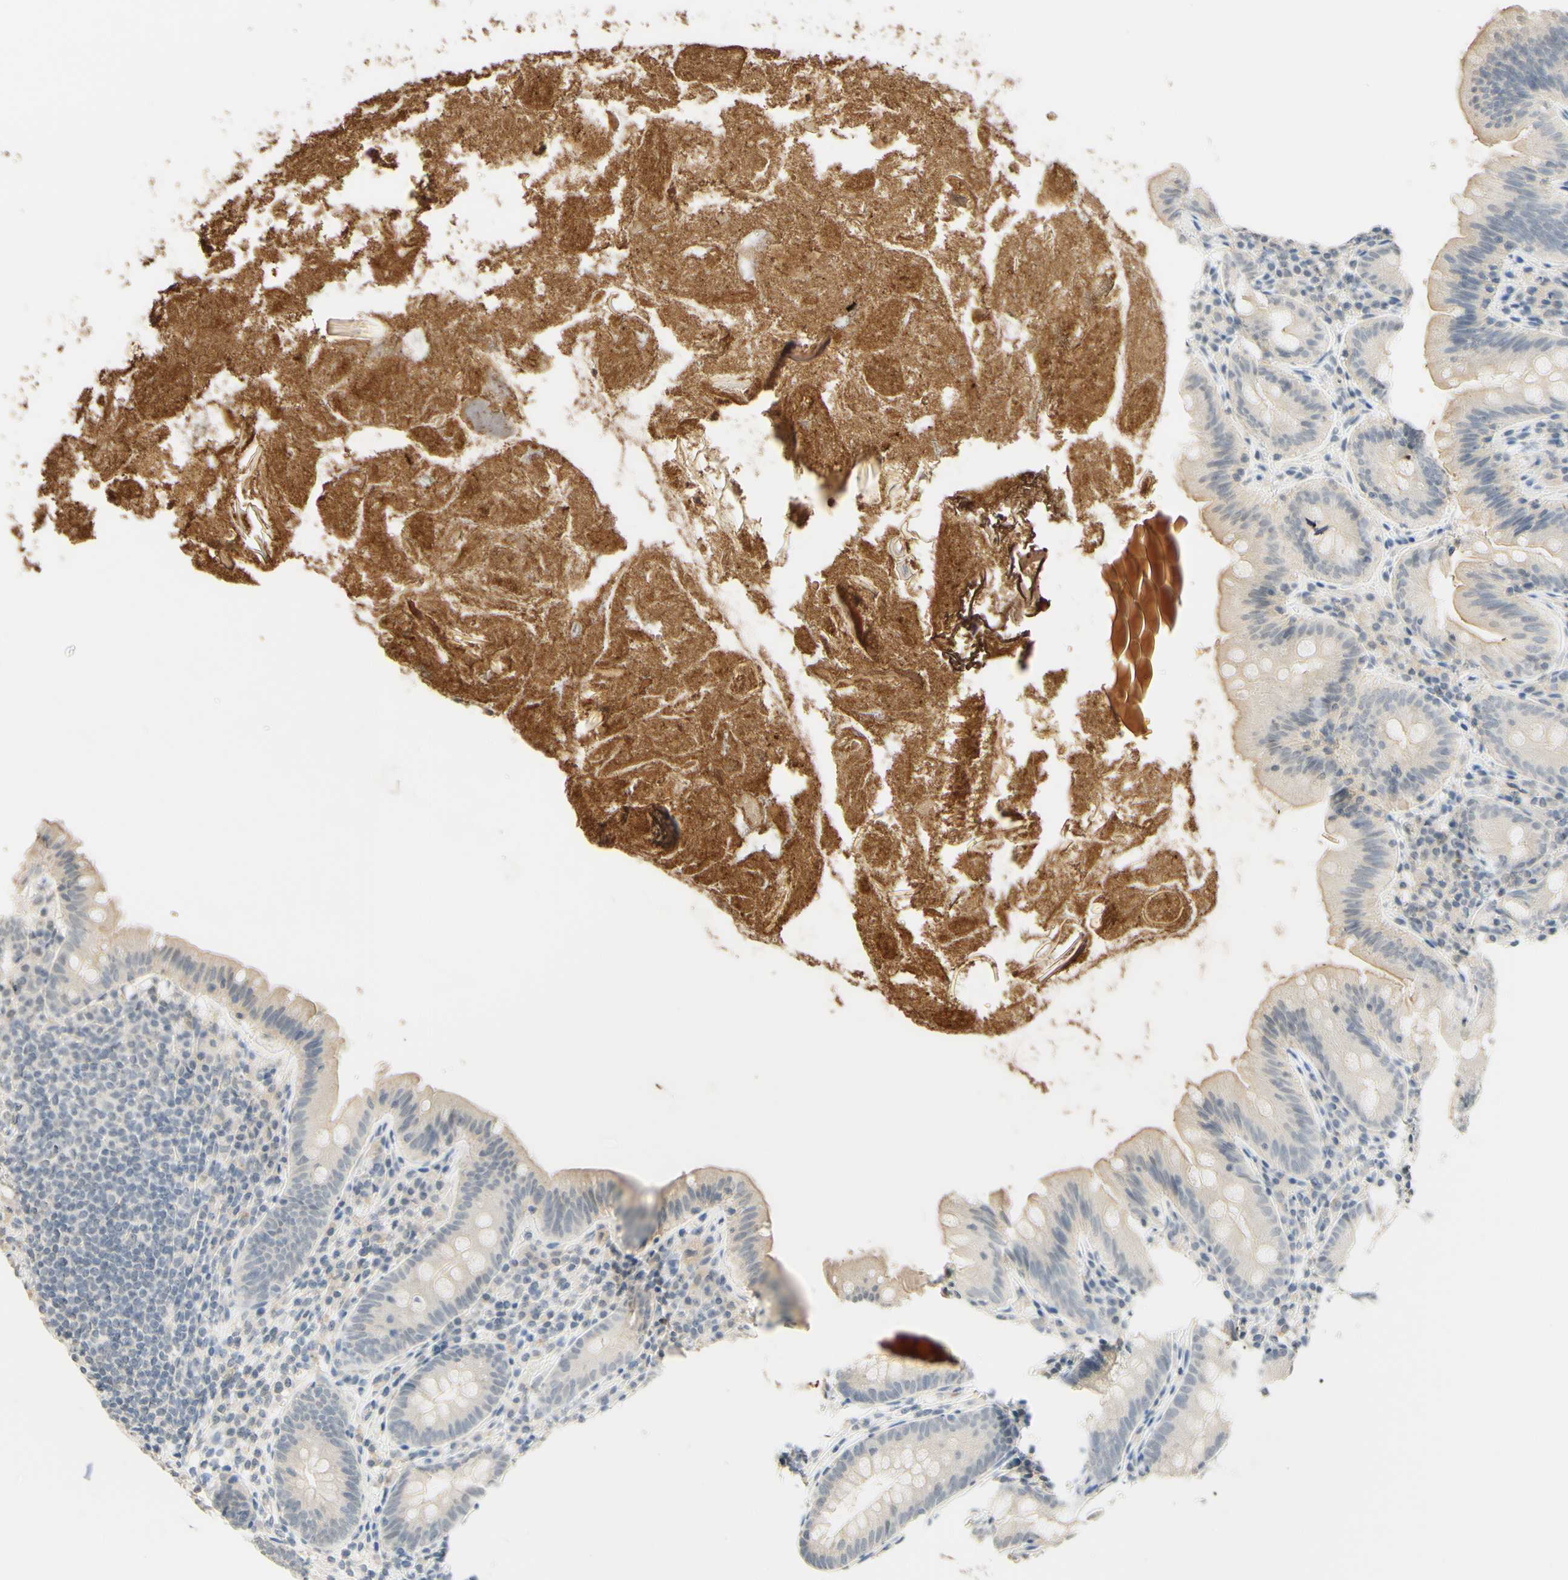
{"staining": {"intensity": "weak", "quantity": ">75%", "location": "cytoplasmic/membranous"}, "tissue": "appendix", "cell_type": "Glandular cells", "image_type": "normal", "snomed": [{"axis": "morphology", "description": "Normal tissue, NOS"}, {"axis": "topography", "description": "Appendix"}], "caption": "Immunohistochemical staining of unremarkable appendix demonstrates low levels of weak cytoplasmic/membranous positivity in approximately >75% of glandular cells.", "gene": "MAG", "patient": {"sex": "male", "age": 52}}